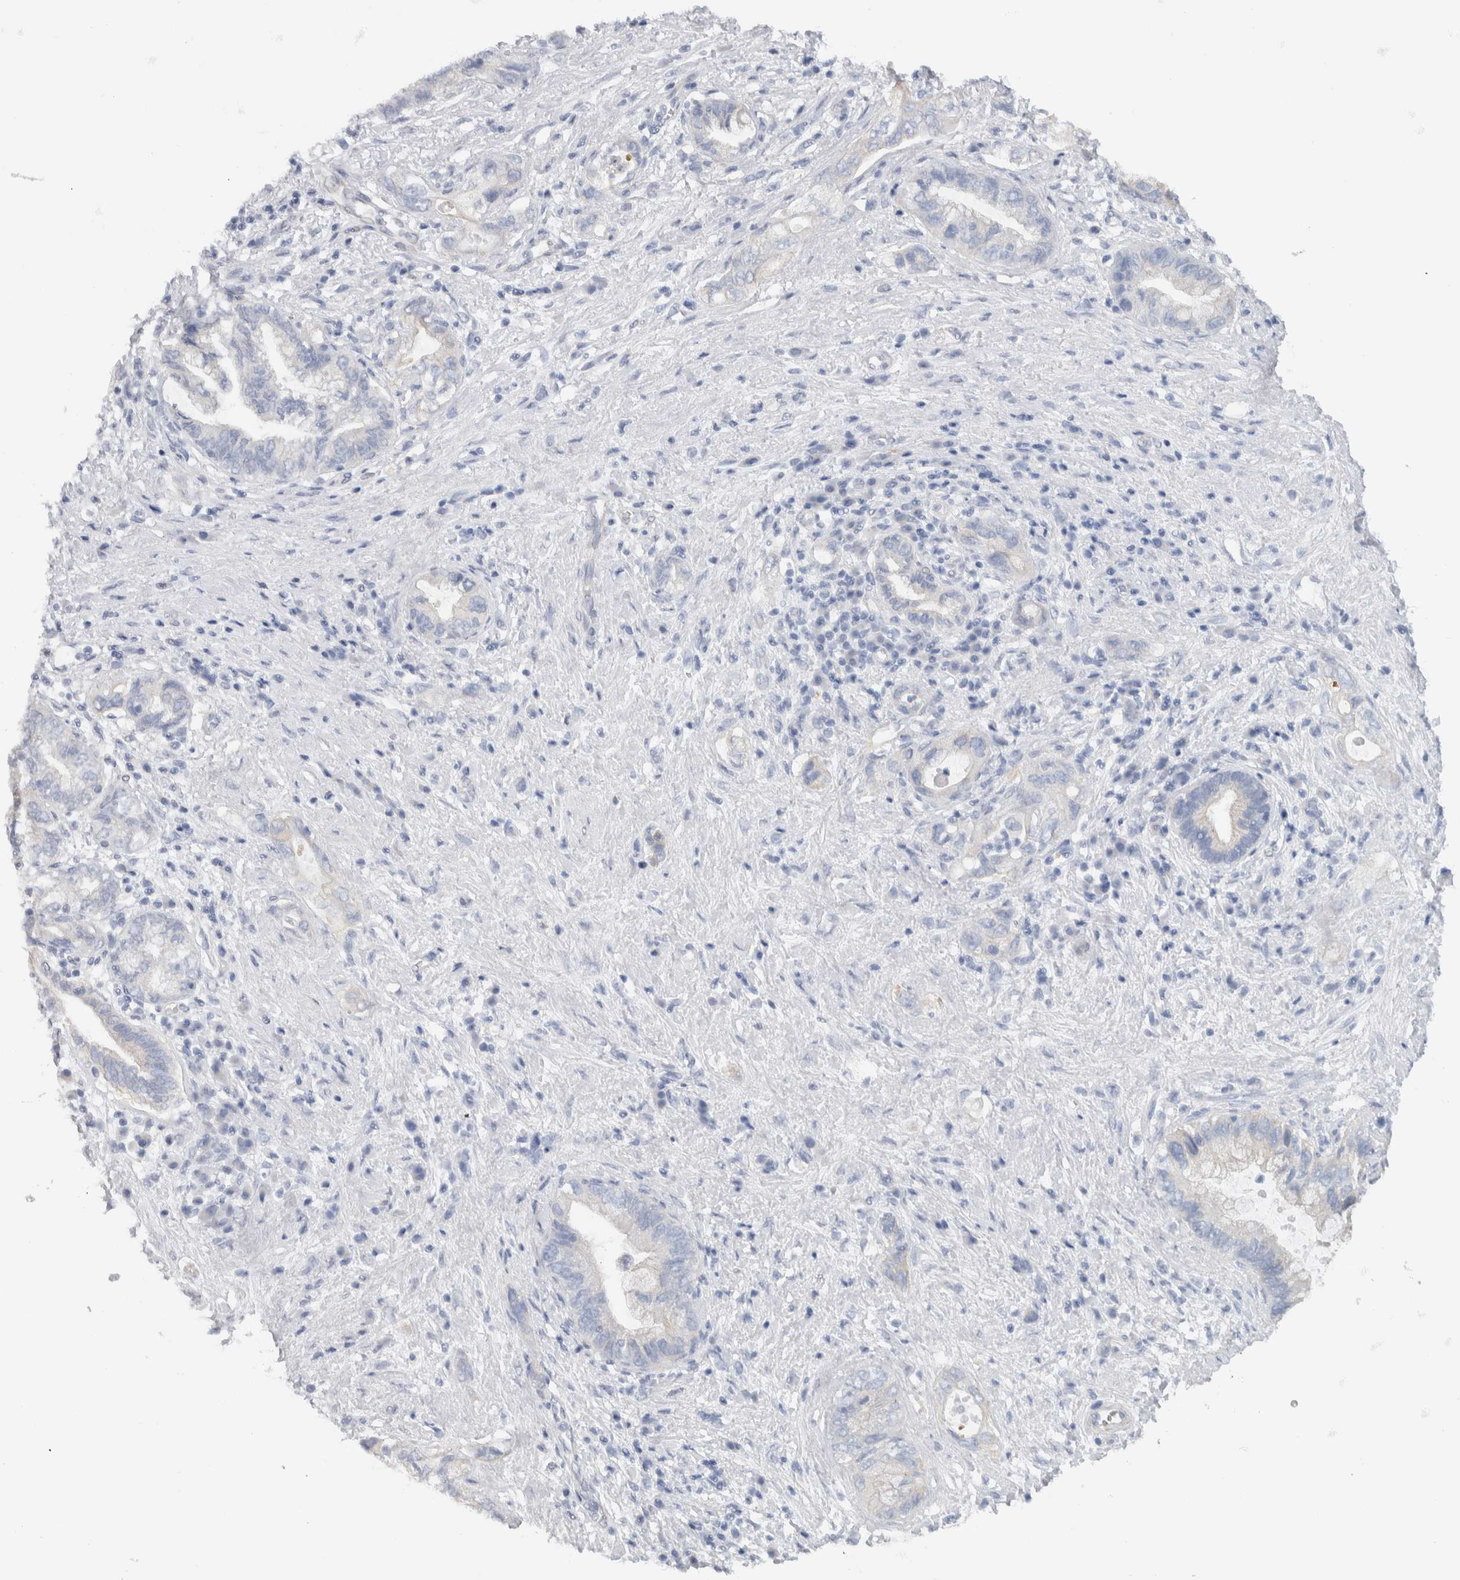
{"staining": {"intensity": "negative", "quantity": "none", "location": "none"}, "tissue": "pancreatic cancer", "cell_type": "Tumor cells", "image_type": "cancer", "snomed": [{"axis": "morphology", "description": "Adenocarcinoma, NOS"}, {"axis": "topography", "description": "Pancreas"}], "caption": "DAB (3,3'-diaminobenzidine) immunohistochemical staining of human pancreatic cancer (adenocarcinoma) displays no significant positivity in tumor cells.", "gene": "NEFM", "patient": {"sex": "female", "age": 73}}